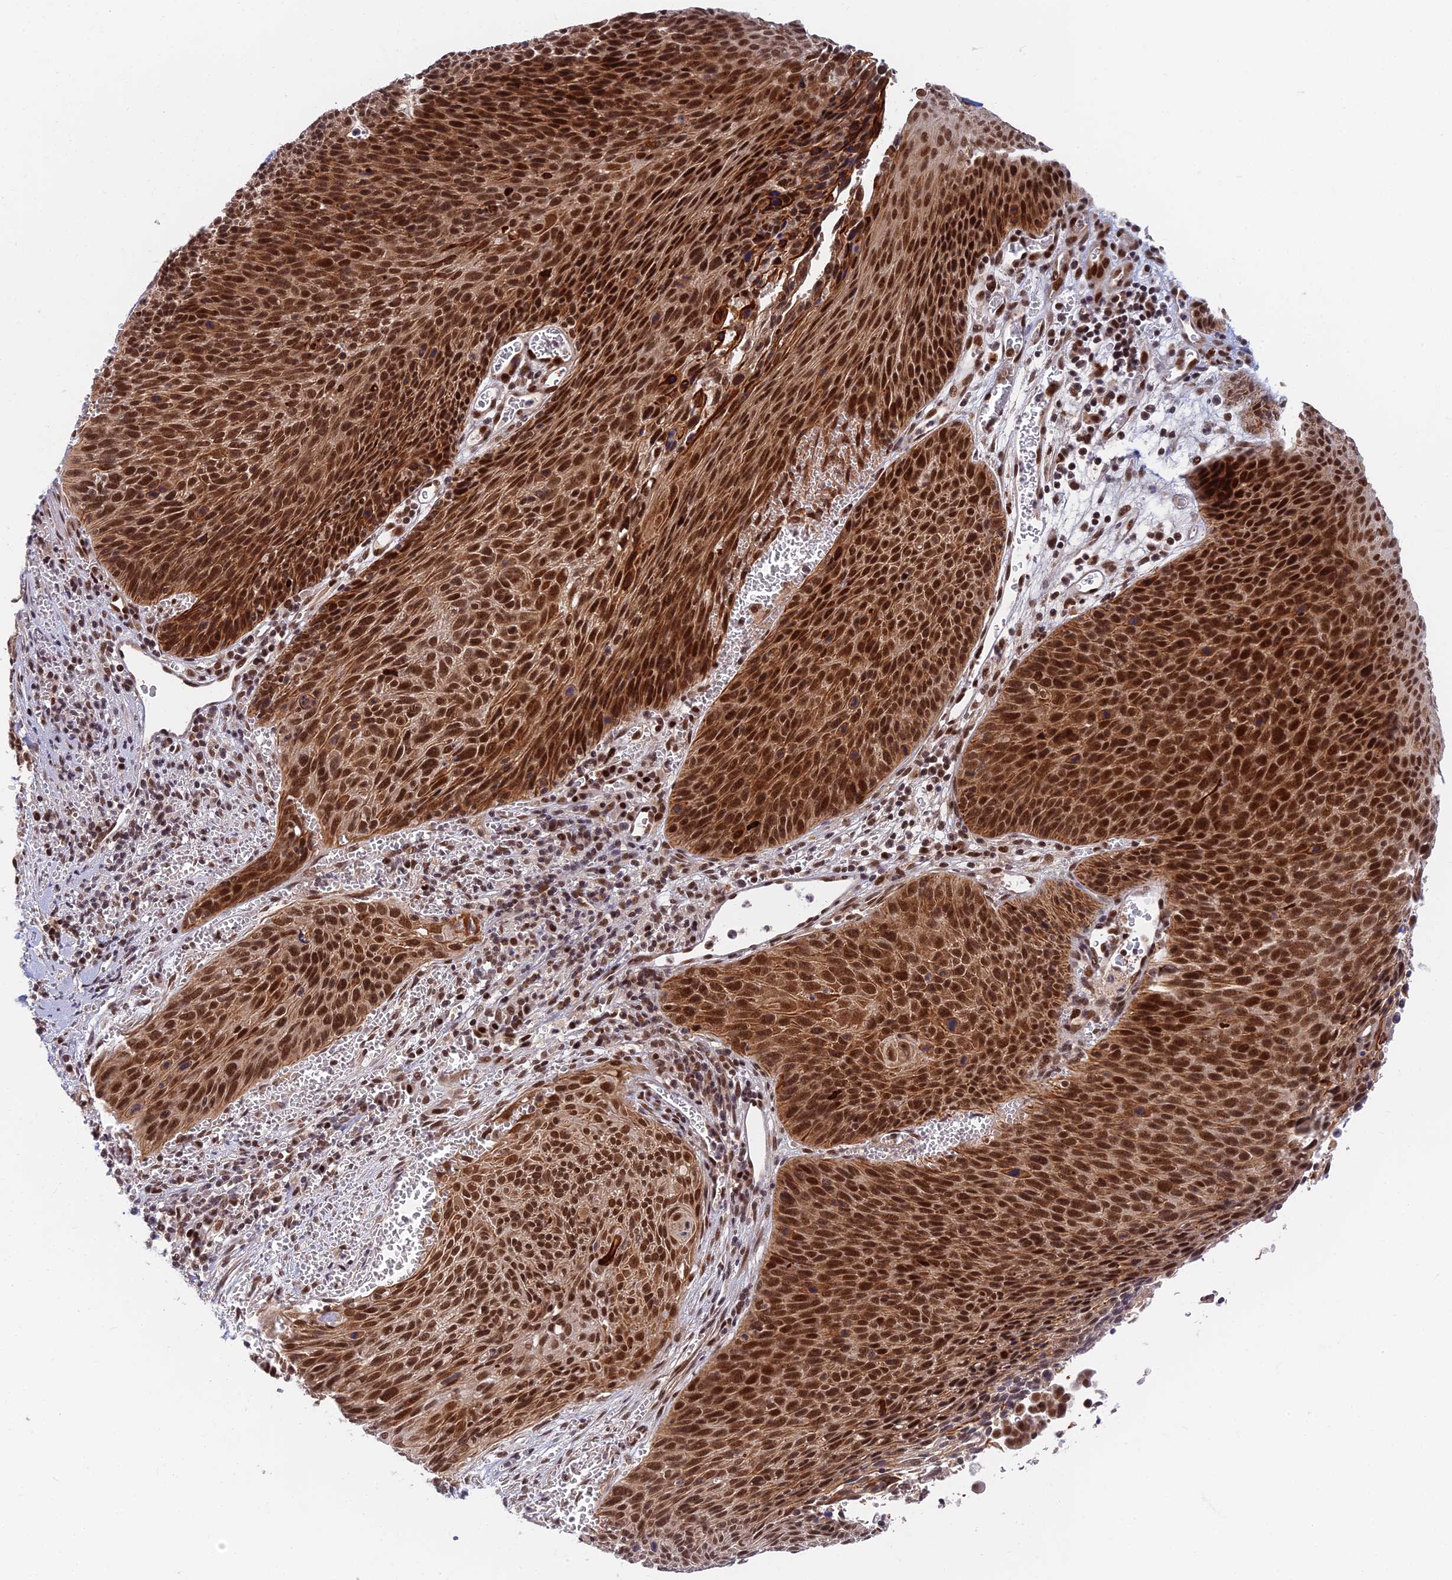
{"staining": {"intensity": "strong", "quantity": ">75%", "location": "cytoplasmic/membranous,nuclear"}, "tissue": "cervical cancer", "cell_type": "Tumor cells", "image_type": "cancer", "snomed": [{"axis": "morphology", "description": "Squamous cell carcinoma, NOS"}, {"axis": "topography", "description": "Cervix"}], "caption": "An IHC micrograph of tumor tissue is shown. Protein staining in brown shows strong cytoplasmic/membranous and nuclear positivity in cervical cancer within tumor cells.", "gene": "TCEA2", "patient": {"sex": "female", "age": 55}}